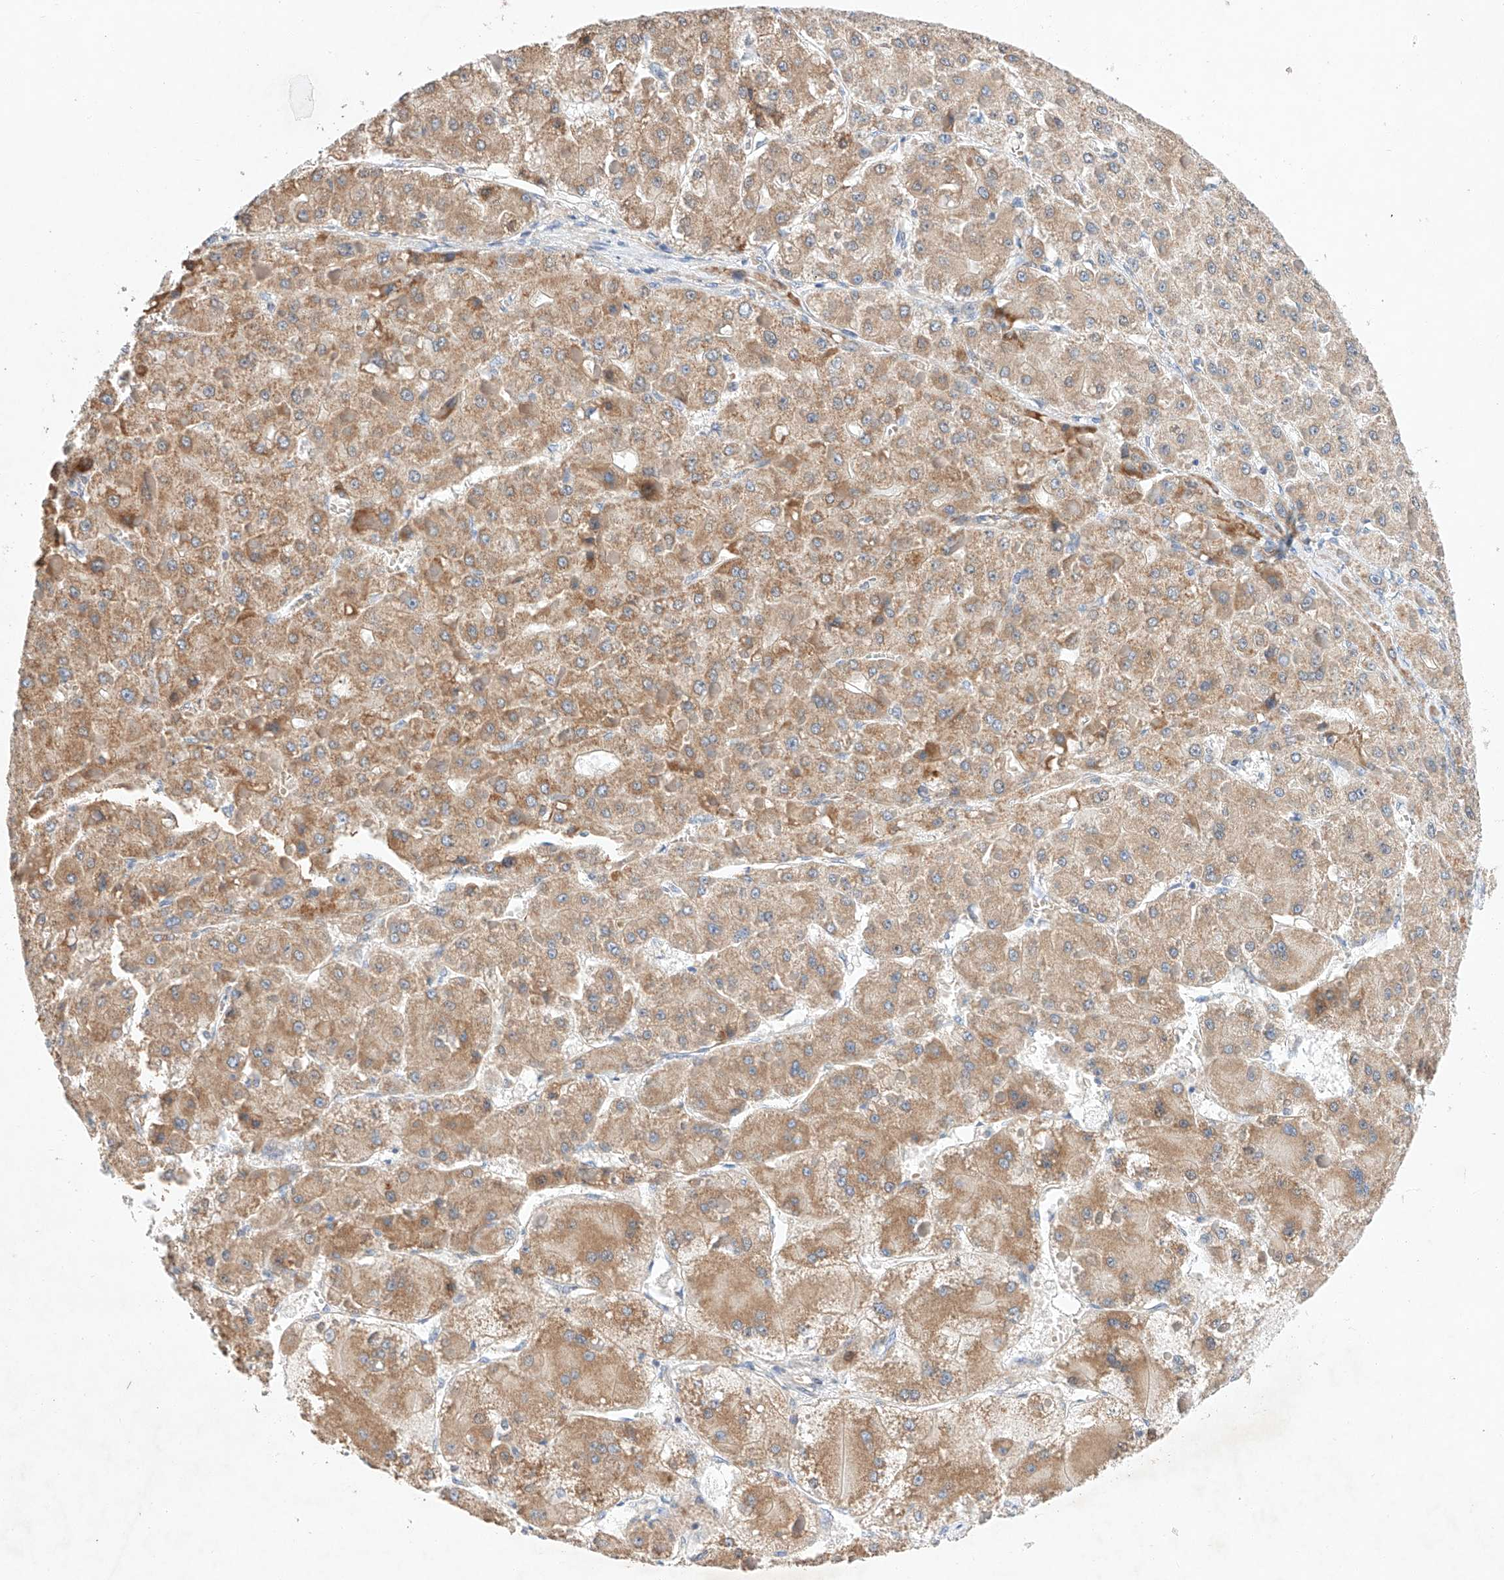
{"staining": {"intensity": "moderate", "quantity": ">75%", "location": "cytoplasmic/membranous"}, "tissue": "liver cancer", "cell_type": "Tumor cells", "image_type": "cancer", "snomed": [{"axis": "morphology", "description": "Carcinoma, Hepatocellular, NOS"}, {"axis": "topography", "description": "Liver"}], "caption": "Immunohistochemistry (DAB (3,3'-diaminobenzidine)) staining of liver hepatocellular carcinoma reveals moderate cytoplasmic/membranous protein positivity in approximately >75% of tumor cells.", "gene": "C6orf118", "patient": {"sex": "female", "age": 73}}